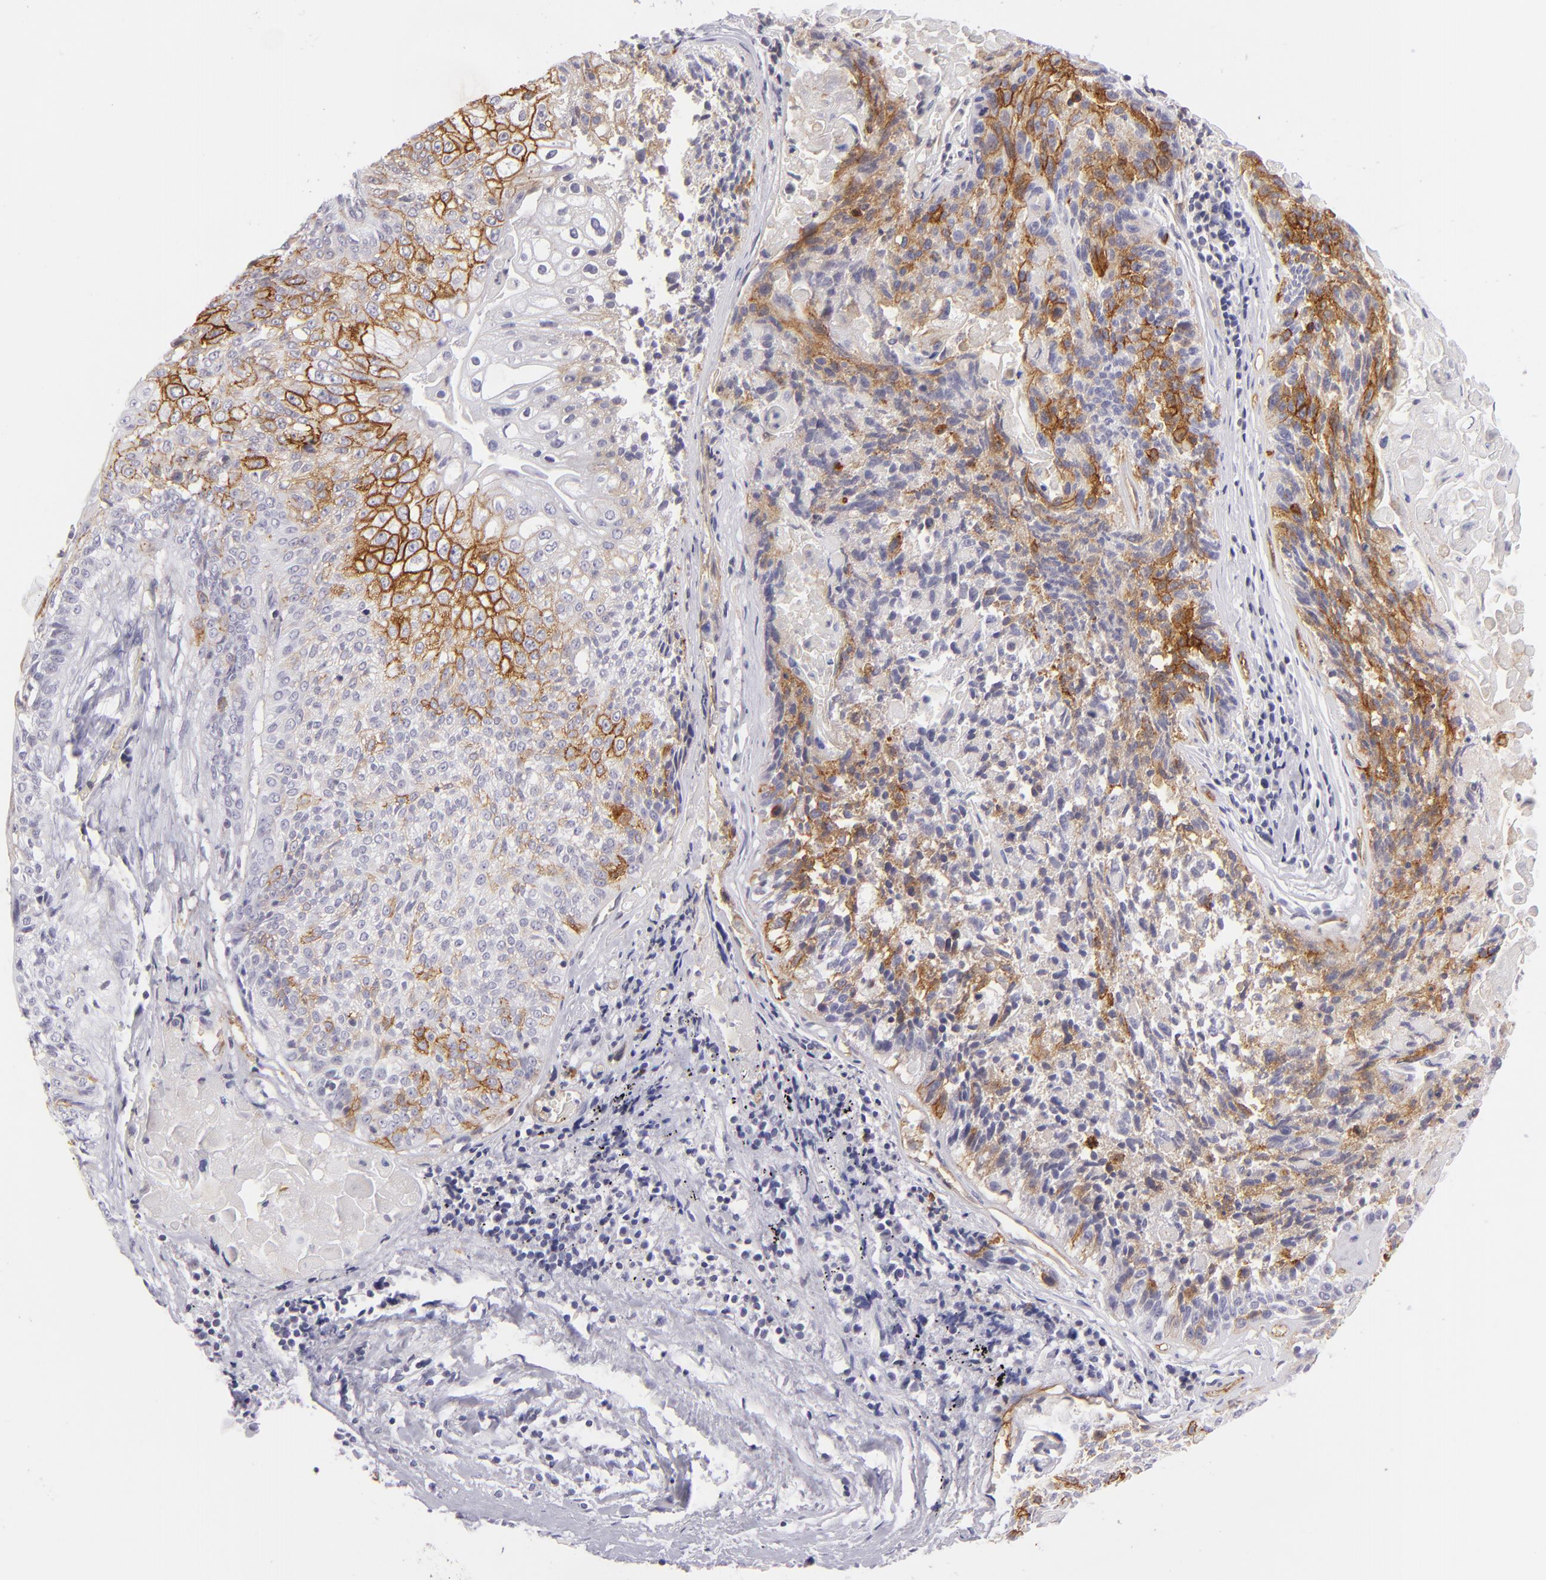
{"staining": {"intensity": "moderate", "quantity": "25%-75%", "location": "cytoplasmic/membranous"}, "tissue": "lung cancer", "cell_type": "Tumor cells", "image_type": "cancer", "snomed": [{"axis": "morphology", "description": "Adenocarcinoma, NOS"}, {"axis": "topography", "description": "Lung"}], "caption": "Lung adenocarcinoma tissue exhibits moderate cytoplasmic/membranous positivity in approximately 25%-75% of tumor cells The staining was performed using DAB (3,3'-diaminobenzidine) to visualize the protein expression in brown, while the nuclei were stained in blue with hematoxylin (Magnification: 20x).", "gene": "THBD", "patient": {"sex": "male", "age": 60}}